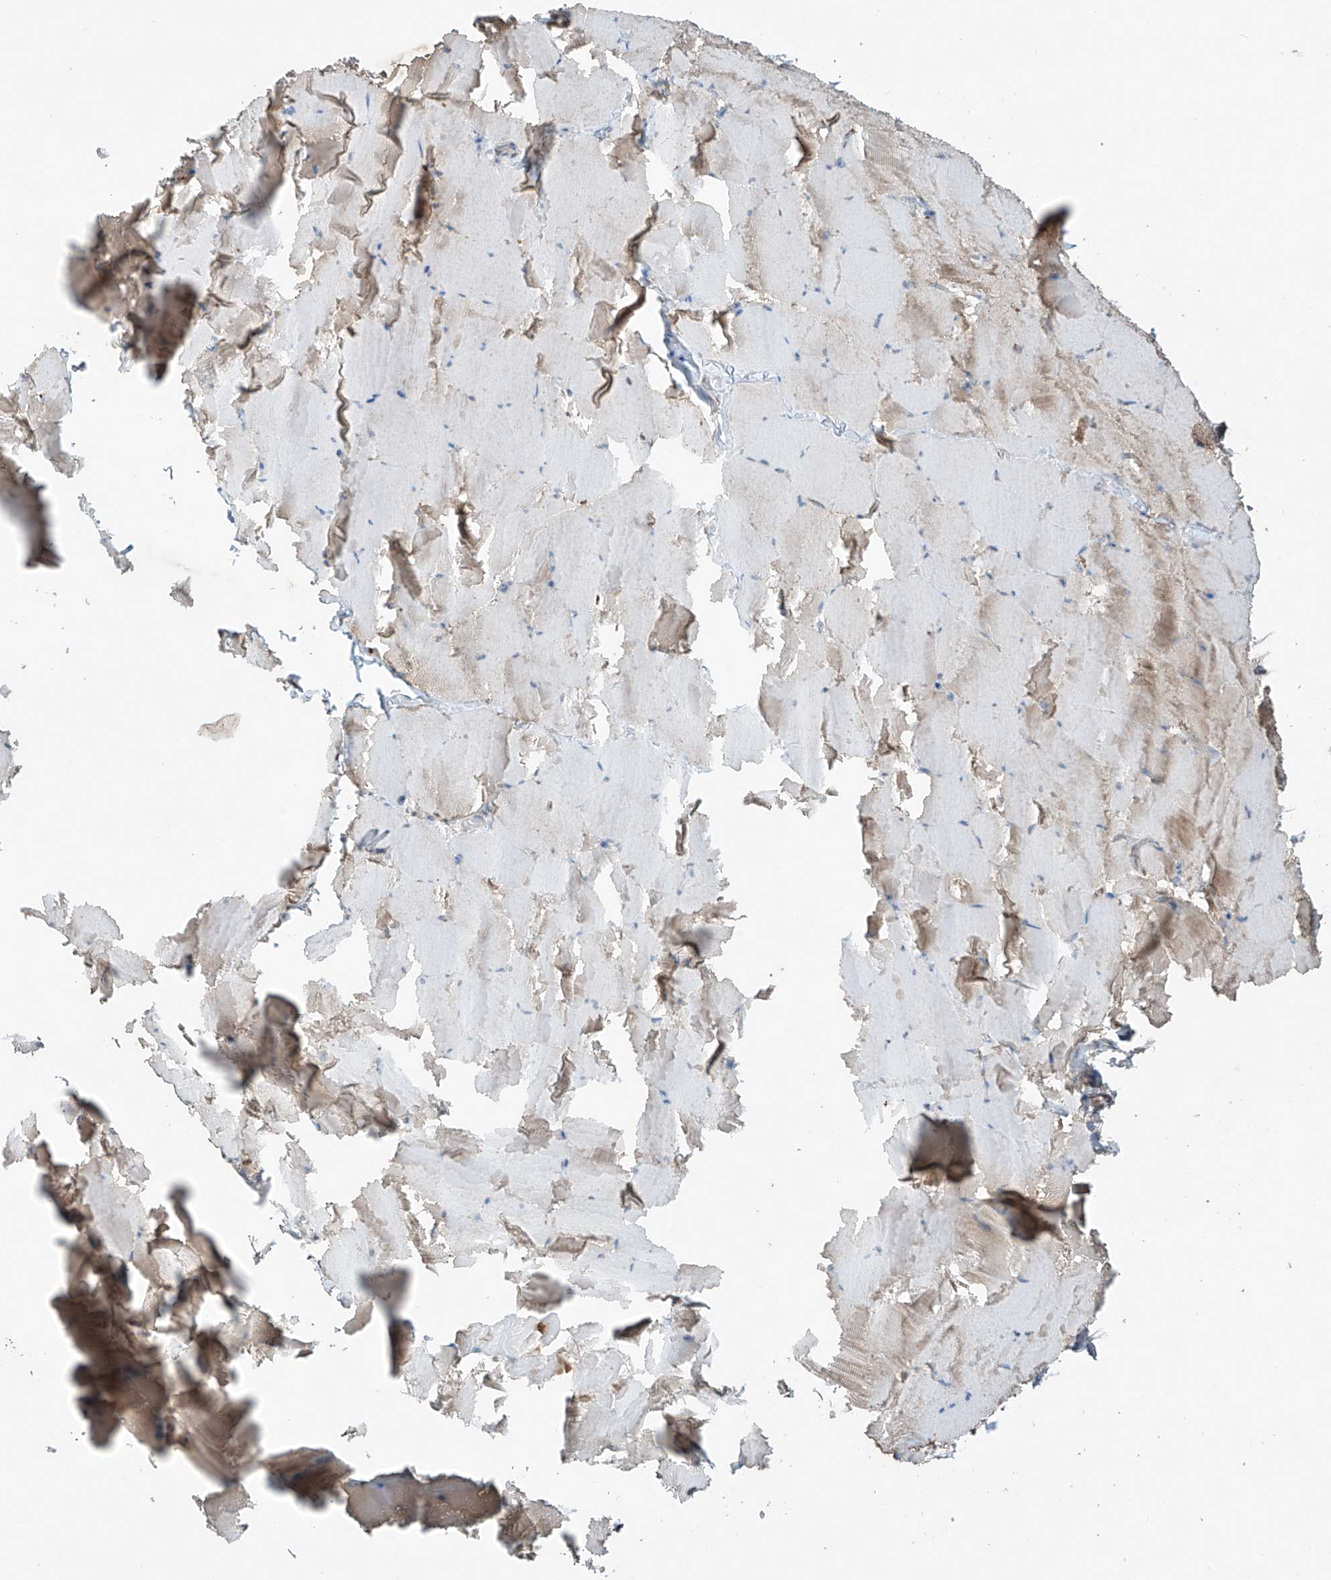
{"staining": {"intensity": "weak", "quantity": "<25%", "location": "cytoplasmic/membranous"}, "tissue": "skeletal muscle", "cell_type": "Myocytes", "image_type": "normal", "snomed": [{"axis": "morphology", "description": "Normal tissue, NOS"}, {"axis": "topography", "description": "Skeletal muscle"}], "caption": "This is an immunohistochemistry photomicrograph of normal human skeletal muscle. There is no expression in myocytes.", "gene": "SAMD3", "patient": {"sex": "male", "age": 62}}